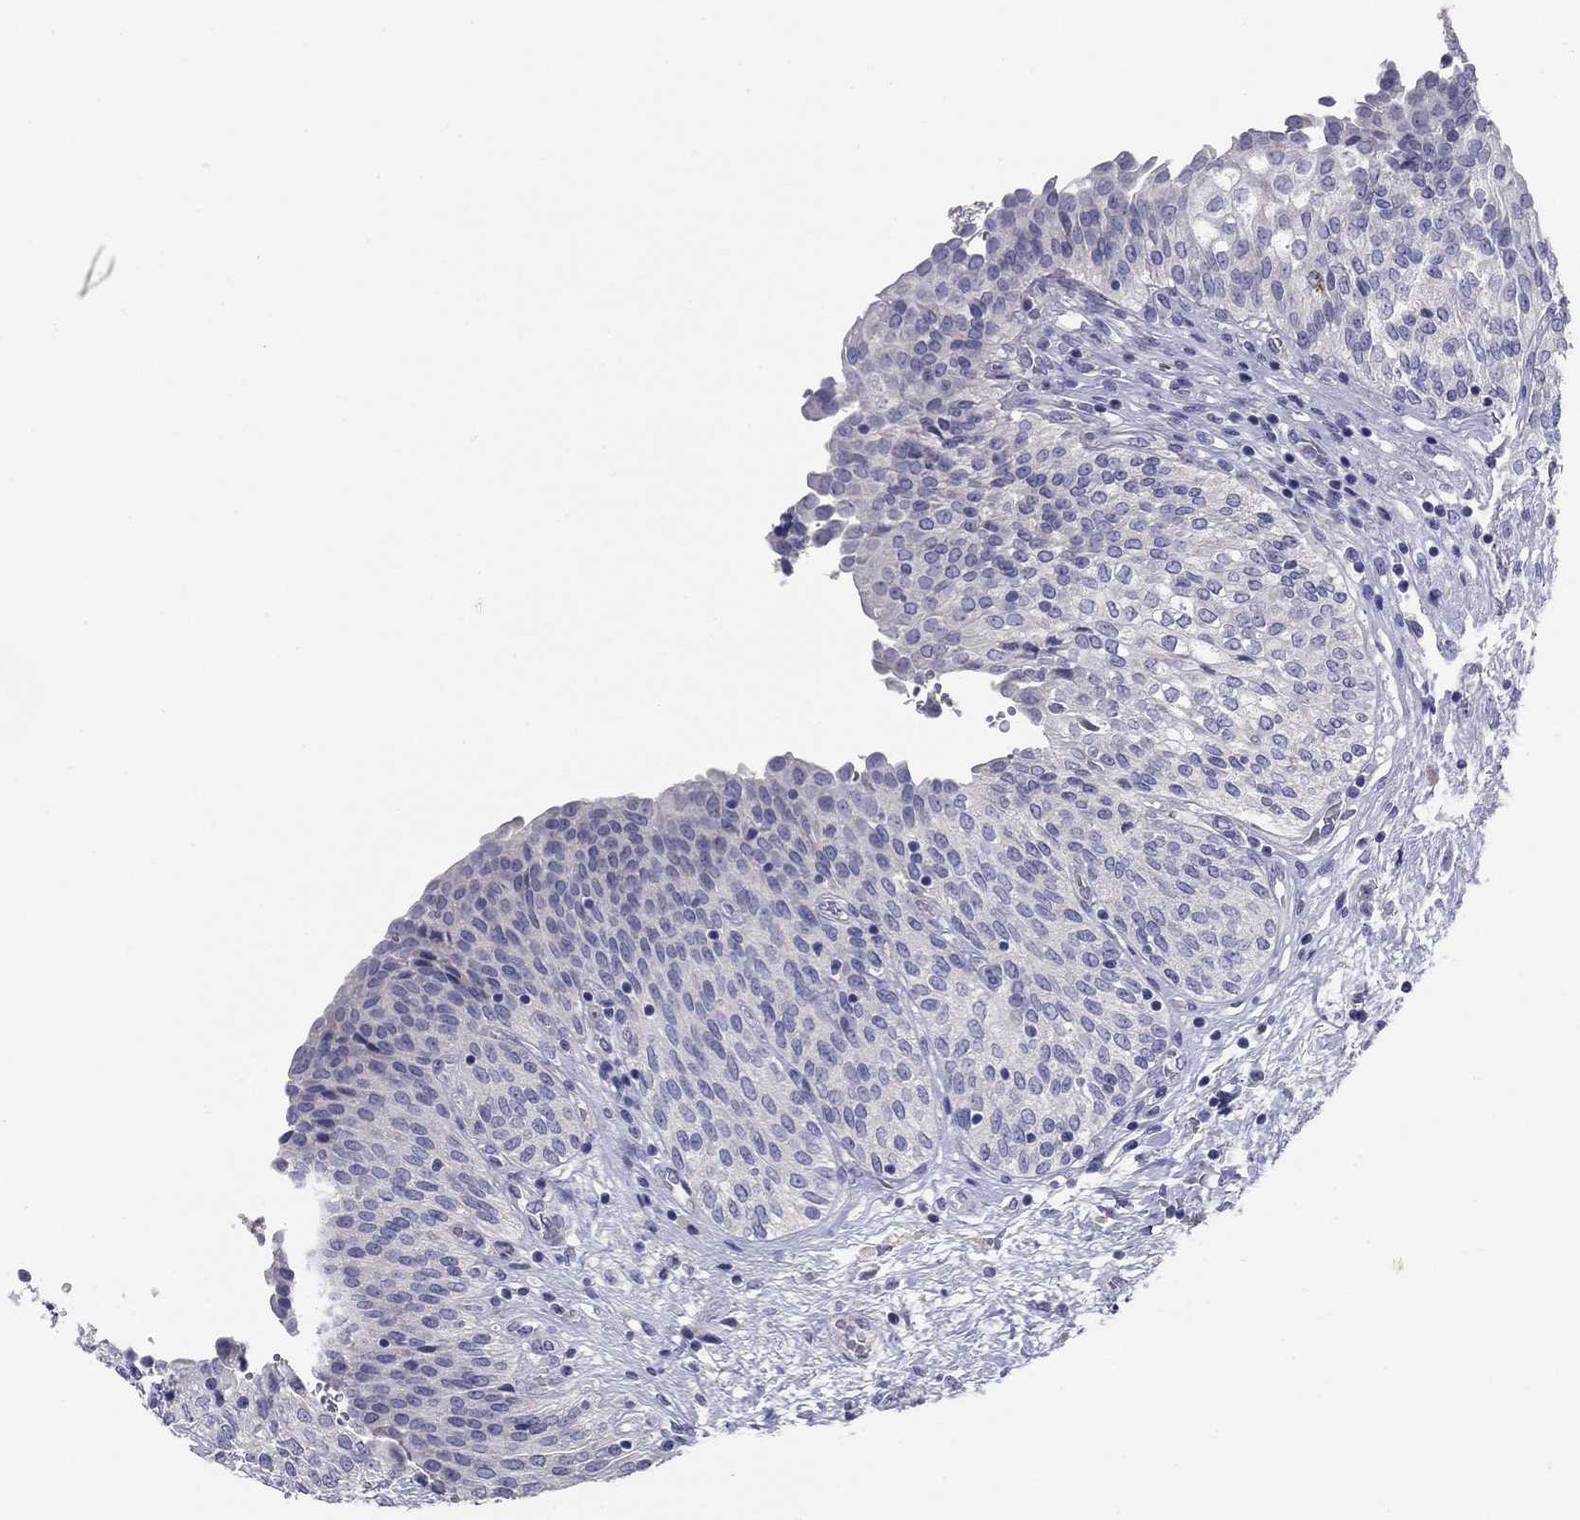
{"staining": {"intensity": "negative", "quantity": "none", "location": "none"}, "tissue": "urinary bladder", "cell_type": "Urothelial cells", "image_type": "normal", "snomed": [{"axis": "morphology", "description": "Normal tissue, NOS"}, {"axis": "morphology", "description": "Neoplasm, malignant, NOS"}, {"axis": "topography", "description": "Urinary bladder"}], "caption": "High magnification brightfield microscopy of unremarkable urinary bladder stained with DAB (brown) and counterstained with hematoxylin (blue): urothelial cells show no significant expression. Nuclei are stained in blue.", "gene": "GRK7", "patient": {"sex": "male", "age": 68}}